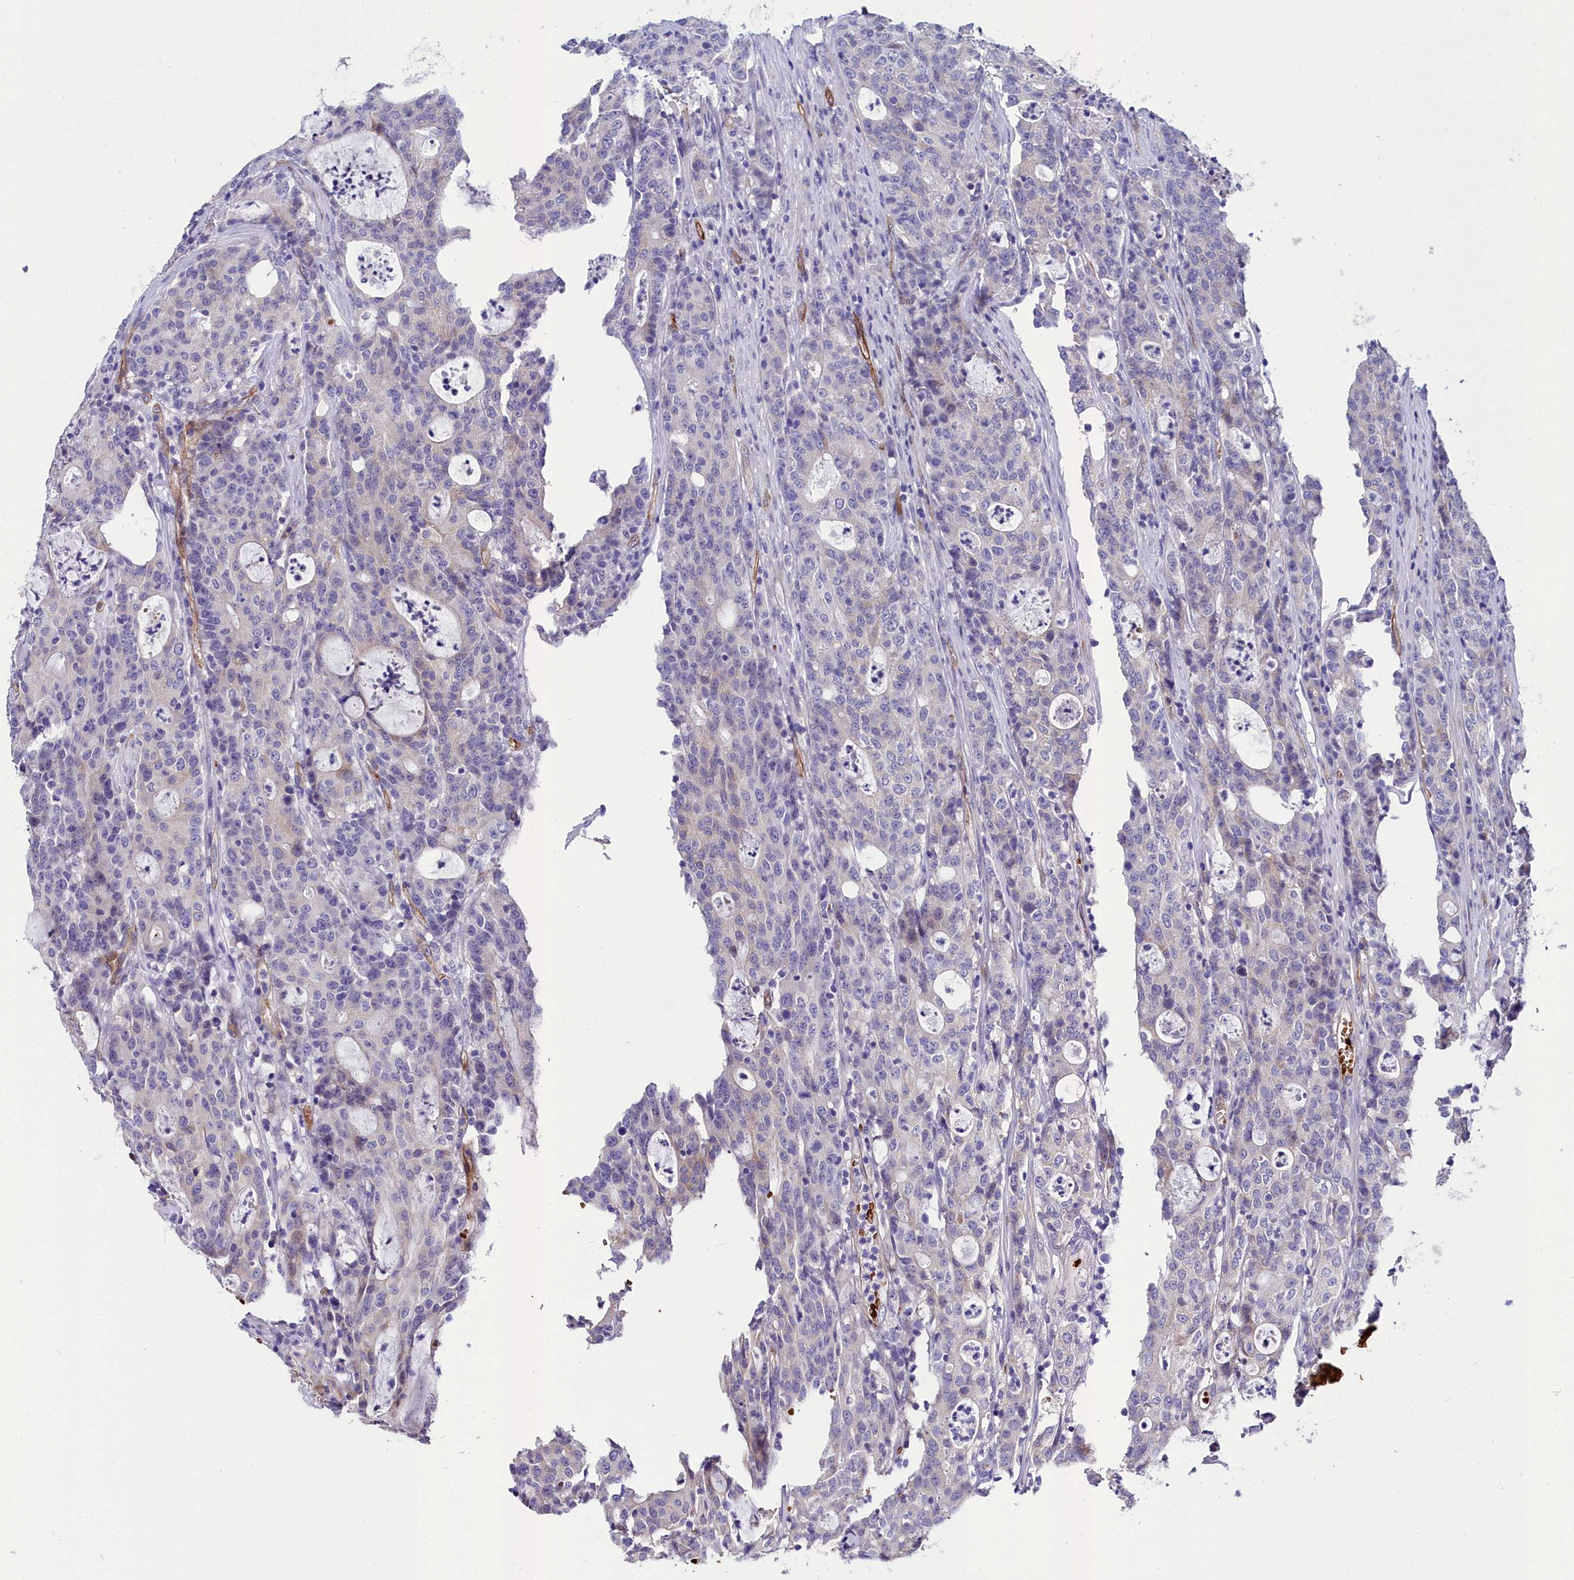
{"staining": {"intensity": "negative", "quantity": "none", "location": "none"}, "tissue": "colorectal cancer", "cell_type": "Tumor cells", "image_type": "cancer", "snomed": [{"axis": "morphology", "description": "Adenocarcinoma, NOS"}, {"axis": "topography", "description": "Colon"}], "caption": "Micrograph shows no protein positivity in tumor cells of colorectal cancer tissue. (DAB IHC visualized using brightfield microscopy, high magnification).", "gene": "CYP4F11", "patient": {"sex": "male", "age": 83}}